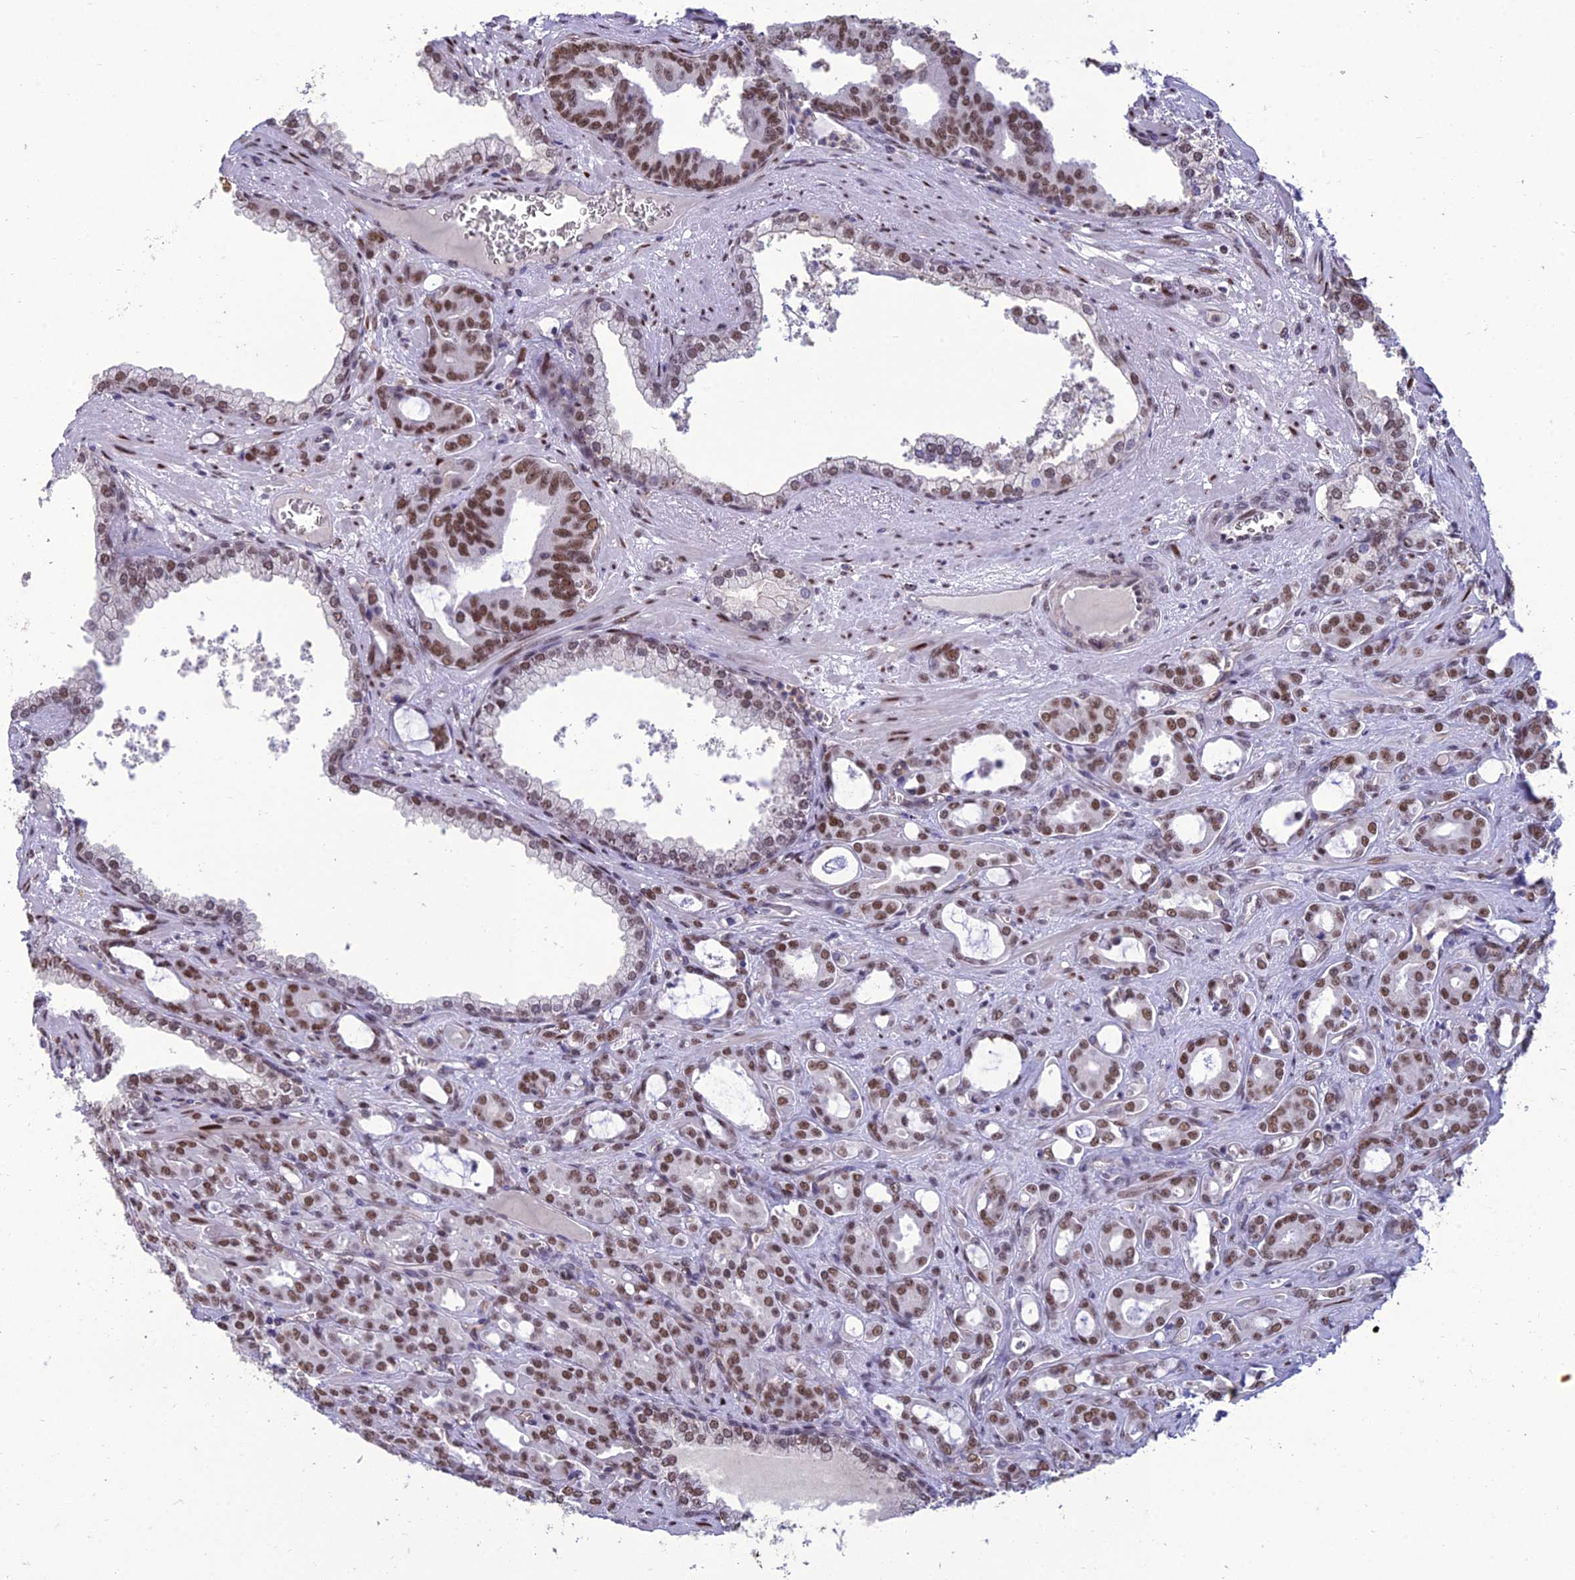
{"staining": {"intensity": "moderate", "quantity": ">75%", "location": "nuclear"}, "tissue": "prostate cancer", "cell_type": "Tumor cells", "image_type": "cancer", "snomed": [{"axis": "morphology", "description": "Adenocarcinoma, High grade"}, {"axis": "topography", "description": "Prostate"}], "caption": "Tumor cells exhibit medium levels of moderate nuclear staining in about >75% of cells in human prostate adenocarcinoma (high-grade).", "gene": "RANBP3", "patient": {"sex": "male", "age": 72}}